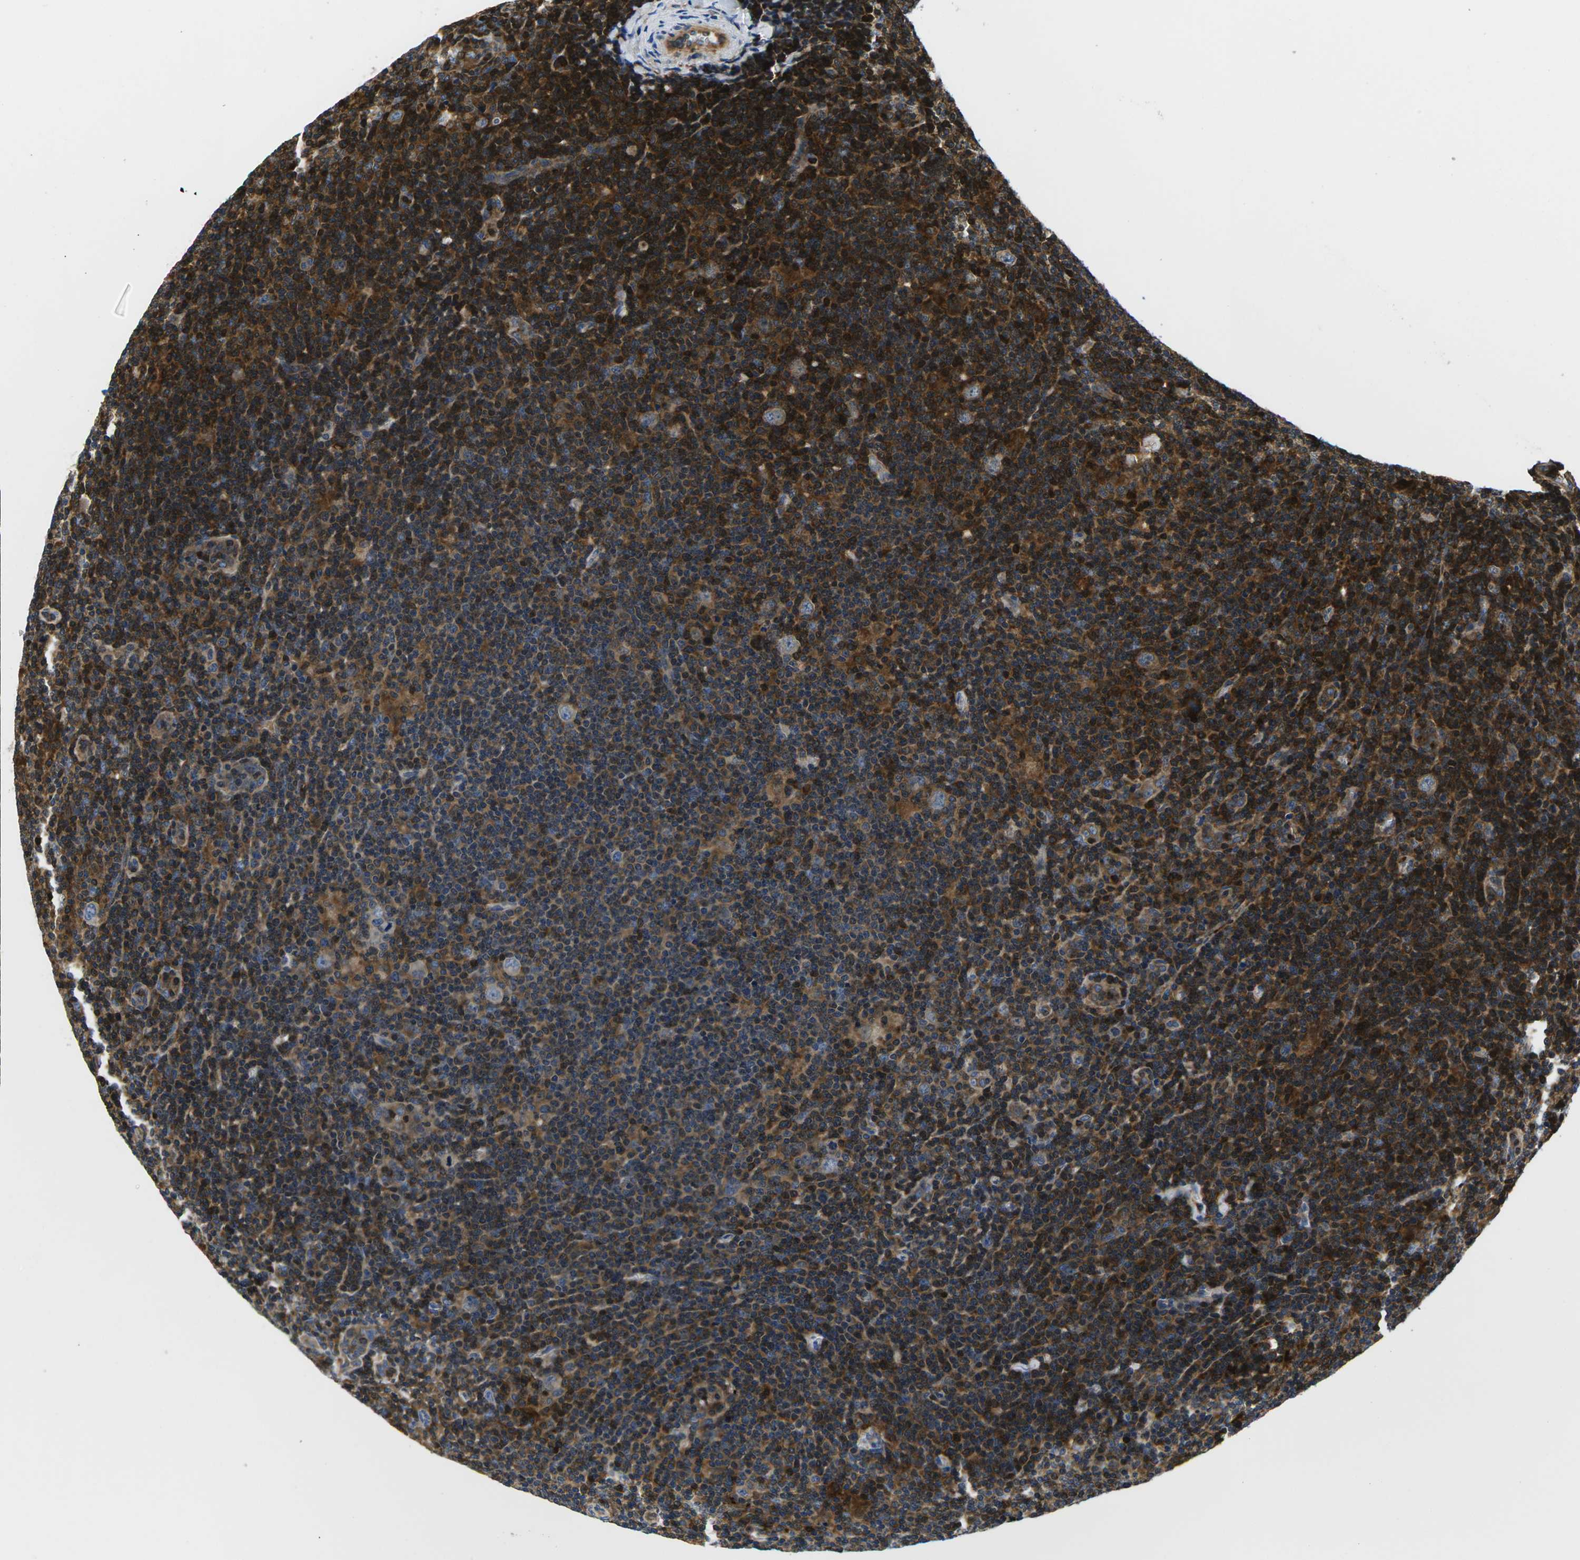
{"staining": {"intensity": "weak", "quantity": "<25%", "location": "cytoplasmic/membranous"}, "tissue": "lymphoma", "cell_type": "Tumor cells", "image_type": "cancer", "snomed": [{"axis": "morphology", "description": "Hodgkin's disease, NOS"}, {"axis": "topography", "description": "Lymph node"}], "caption": "The photomicrograph reveals no staining of tumor cells in lymphoma. (Immunohistochemistry, brightfield microscopy, high magnification).", "gene": "PLCE1", "patient": {"sex": "female", "age": 57}}